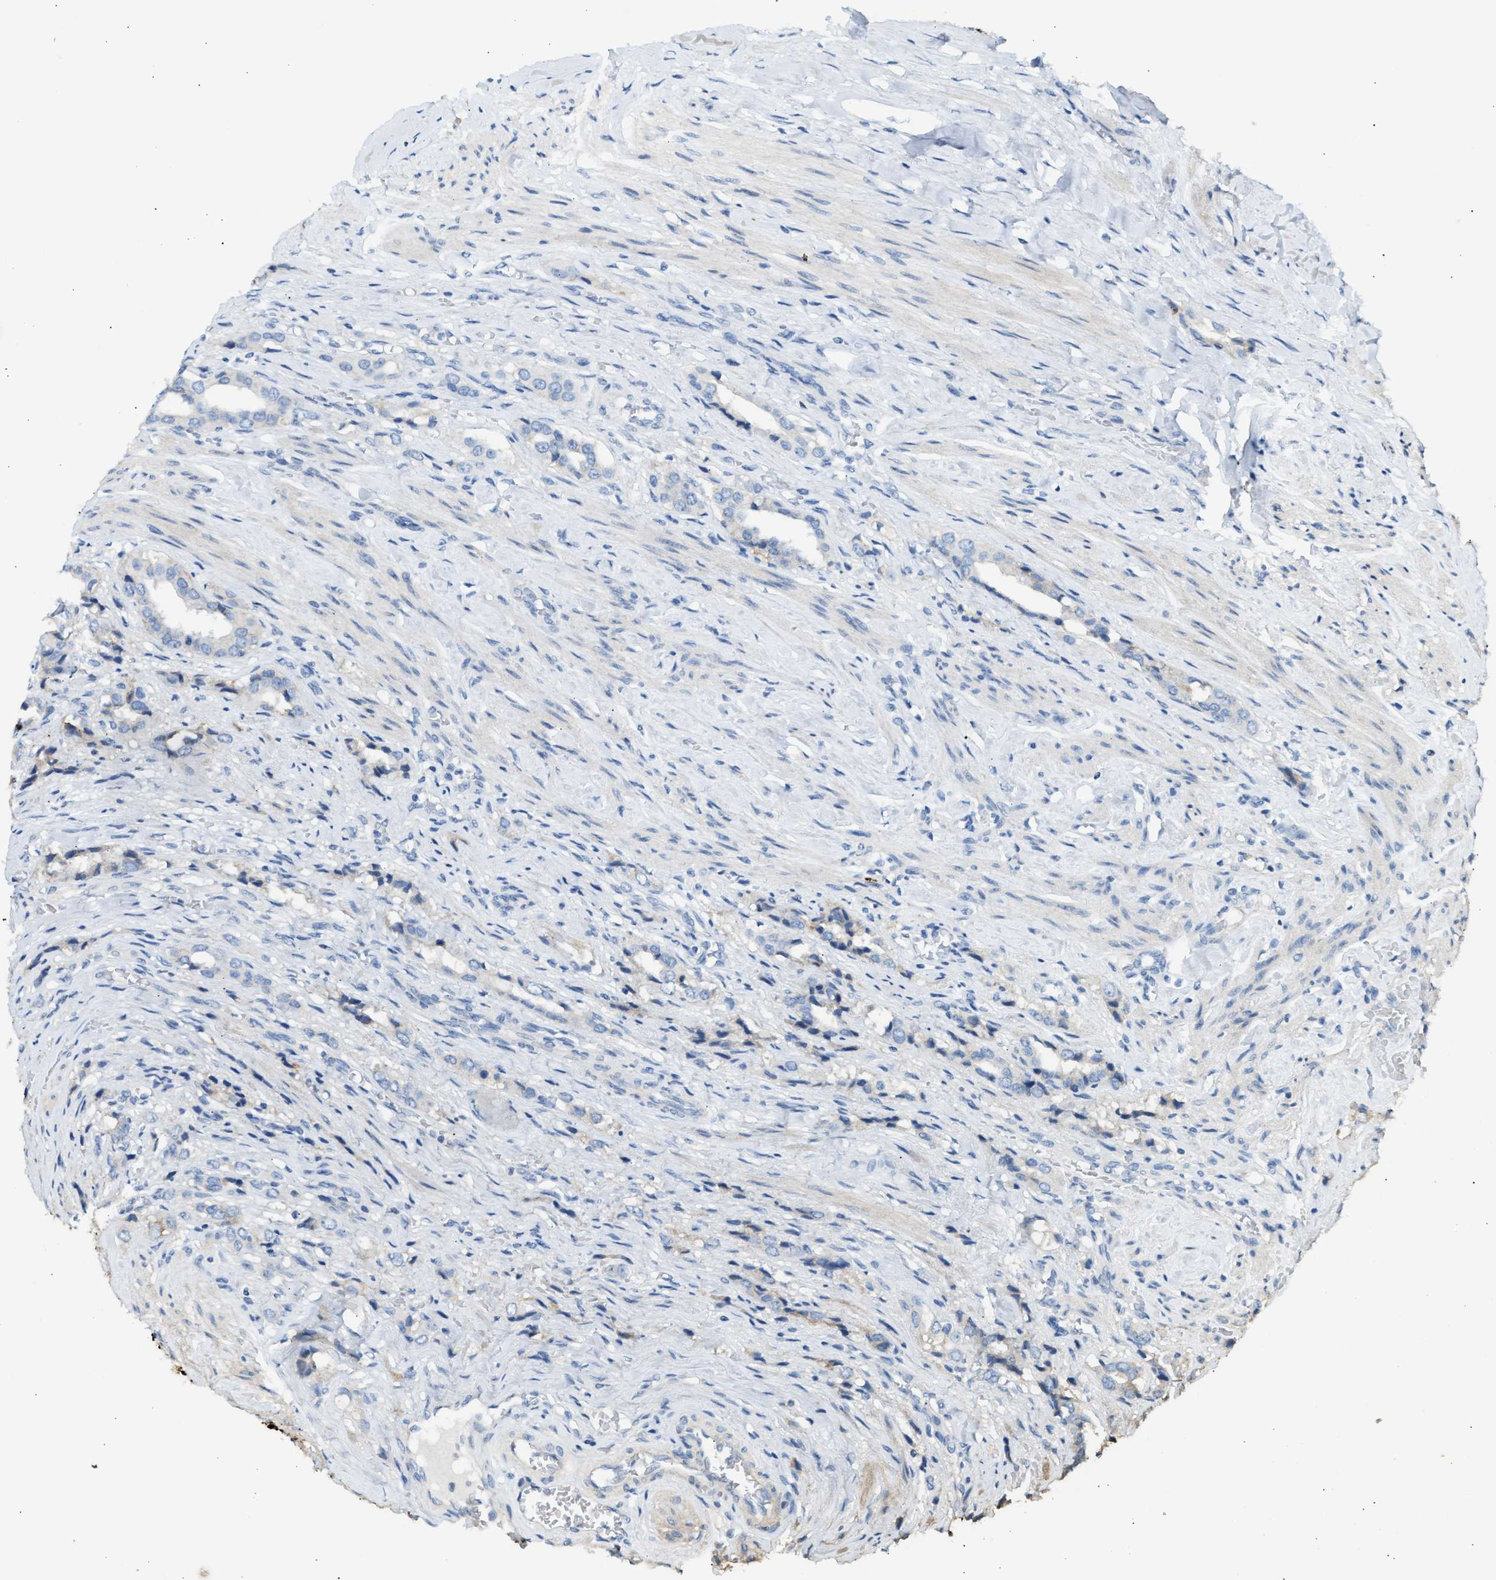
{"staining": {"intensity": "negative", "quantity": "none", "location": "none"}, "tissue": "prostate cancer", "cell_type": "Tumor cells", "image_type": "cancer", "snomed": [{"axis": "morphology", "description": "Adenocarcinoma, High grade"}, {"axis": "topography", "description": "Prostate"}], "caption": "IHC of human prostate cancer (adenocarcinoma (high-grade)) displays no positivity in tumor cells.", "gene": "ERBB2", "patient": {"sex": "male", "age": 52}}